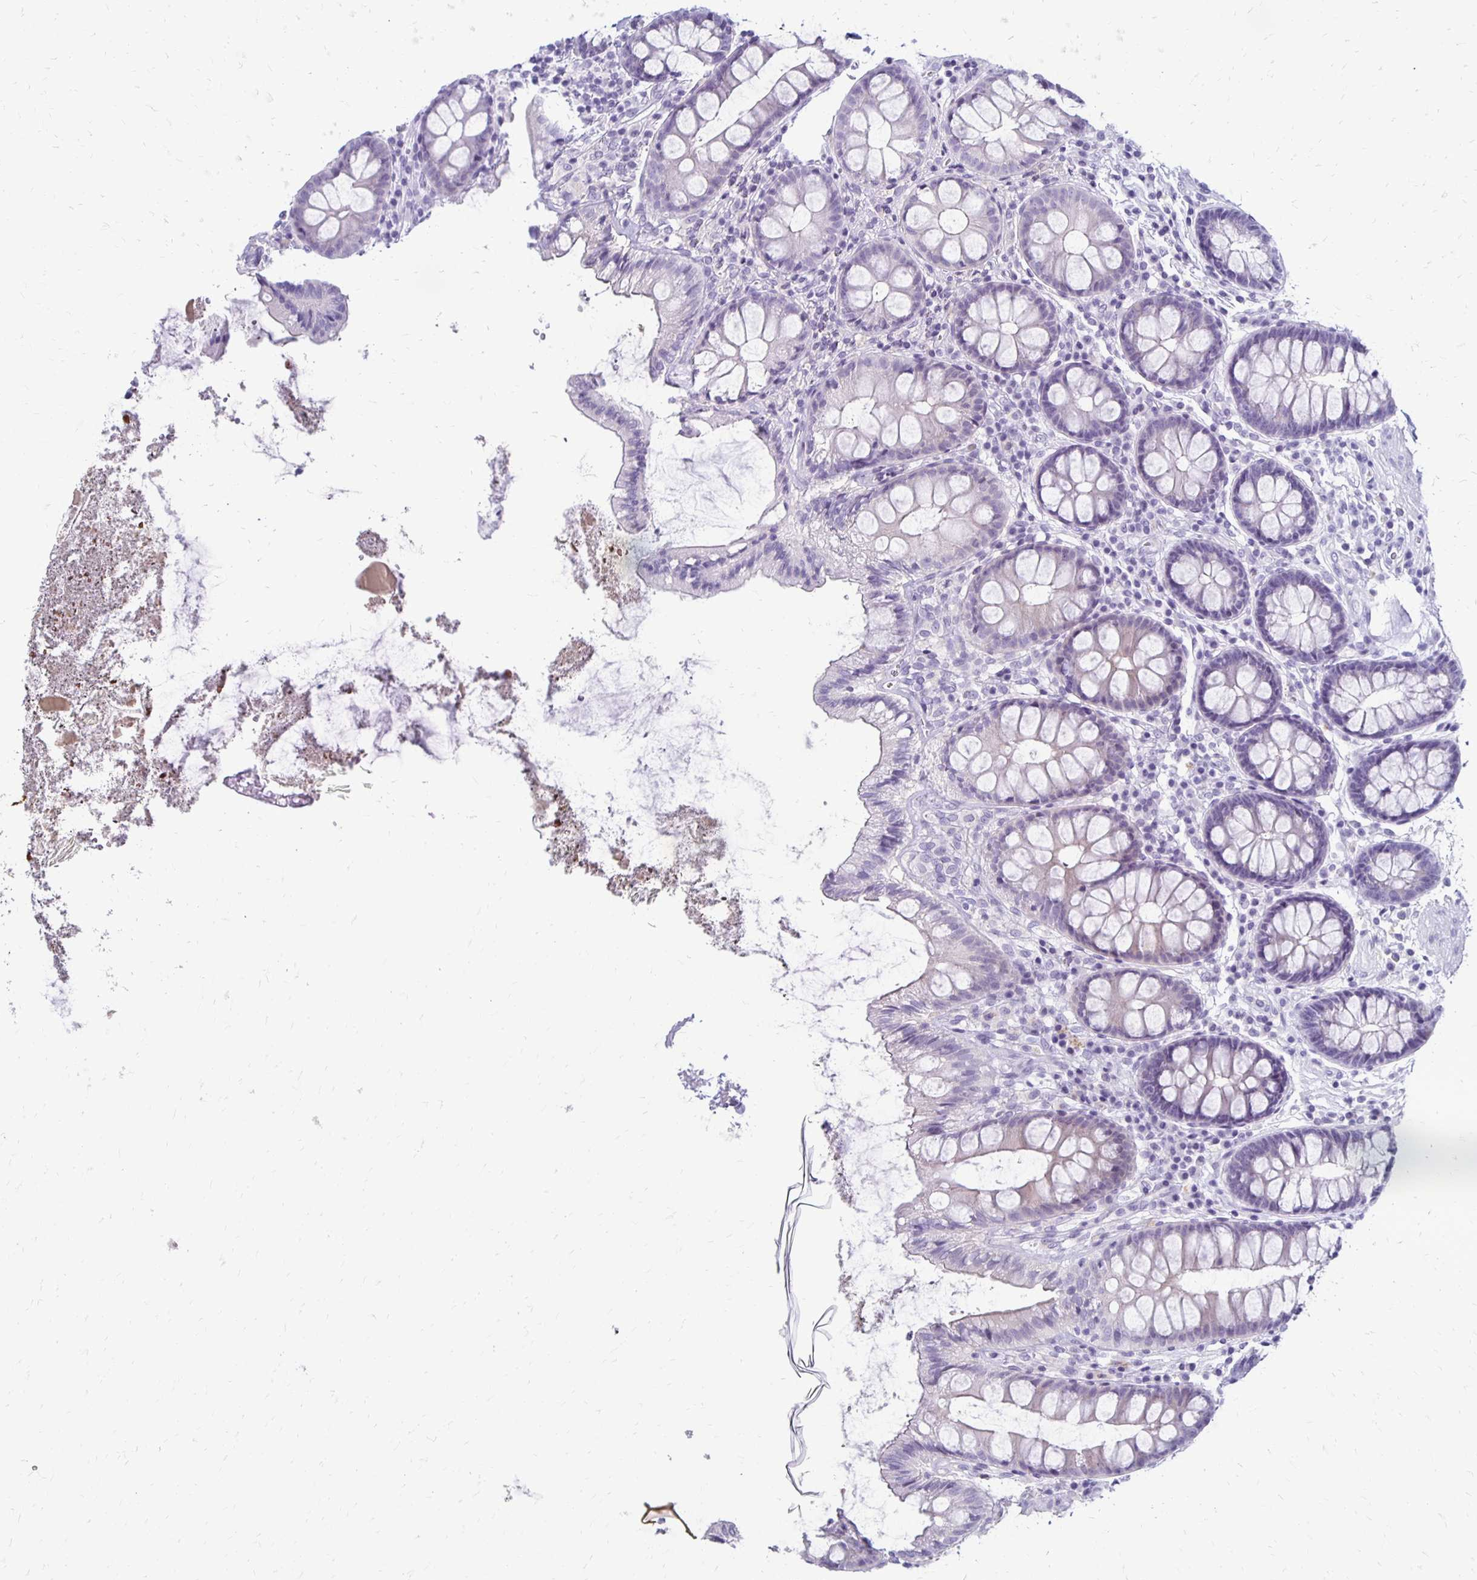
{"staining": {"intensity": "negative", "quantity": "none", "location": "none"}, "tissue": "colon", "cell_type": "Endothelial cells", "image_type": "normal", "snomed": [{"axis": "morphology", "description": "Normal tissue, NOS"}, {"axis": "topography", "description": "Colon"}], "caption": "IHC of unremarkable colon exhibits no positivity in endothelial cells.", "gene": "RYR1", "patient": {"sex": "male", "age": 84}}